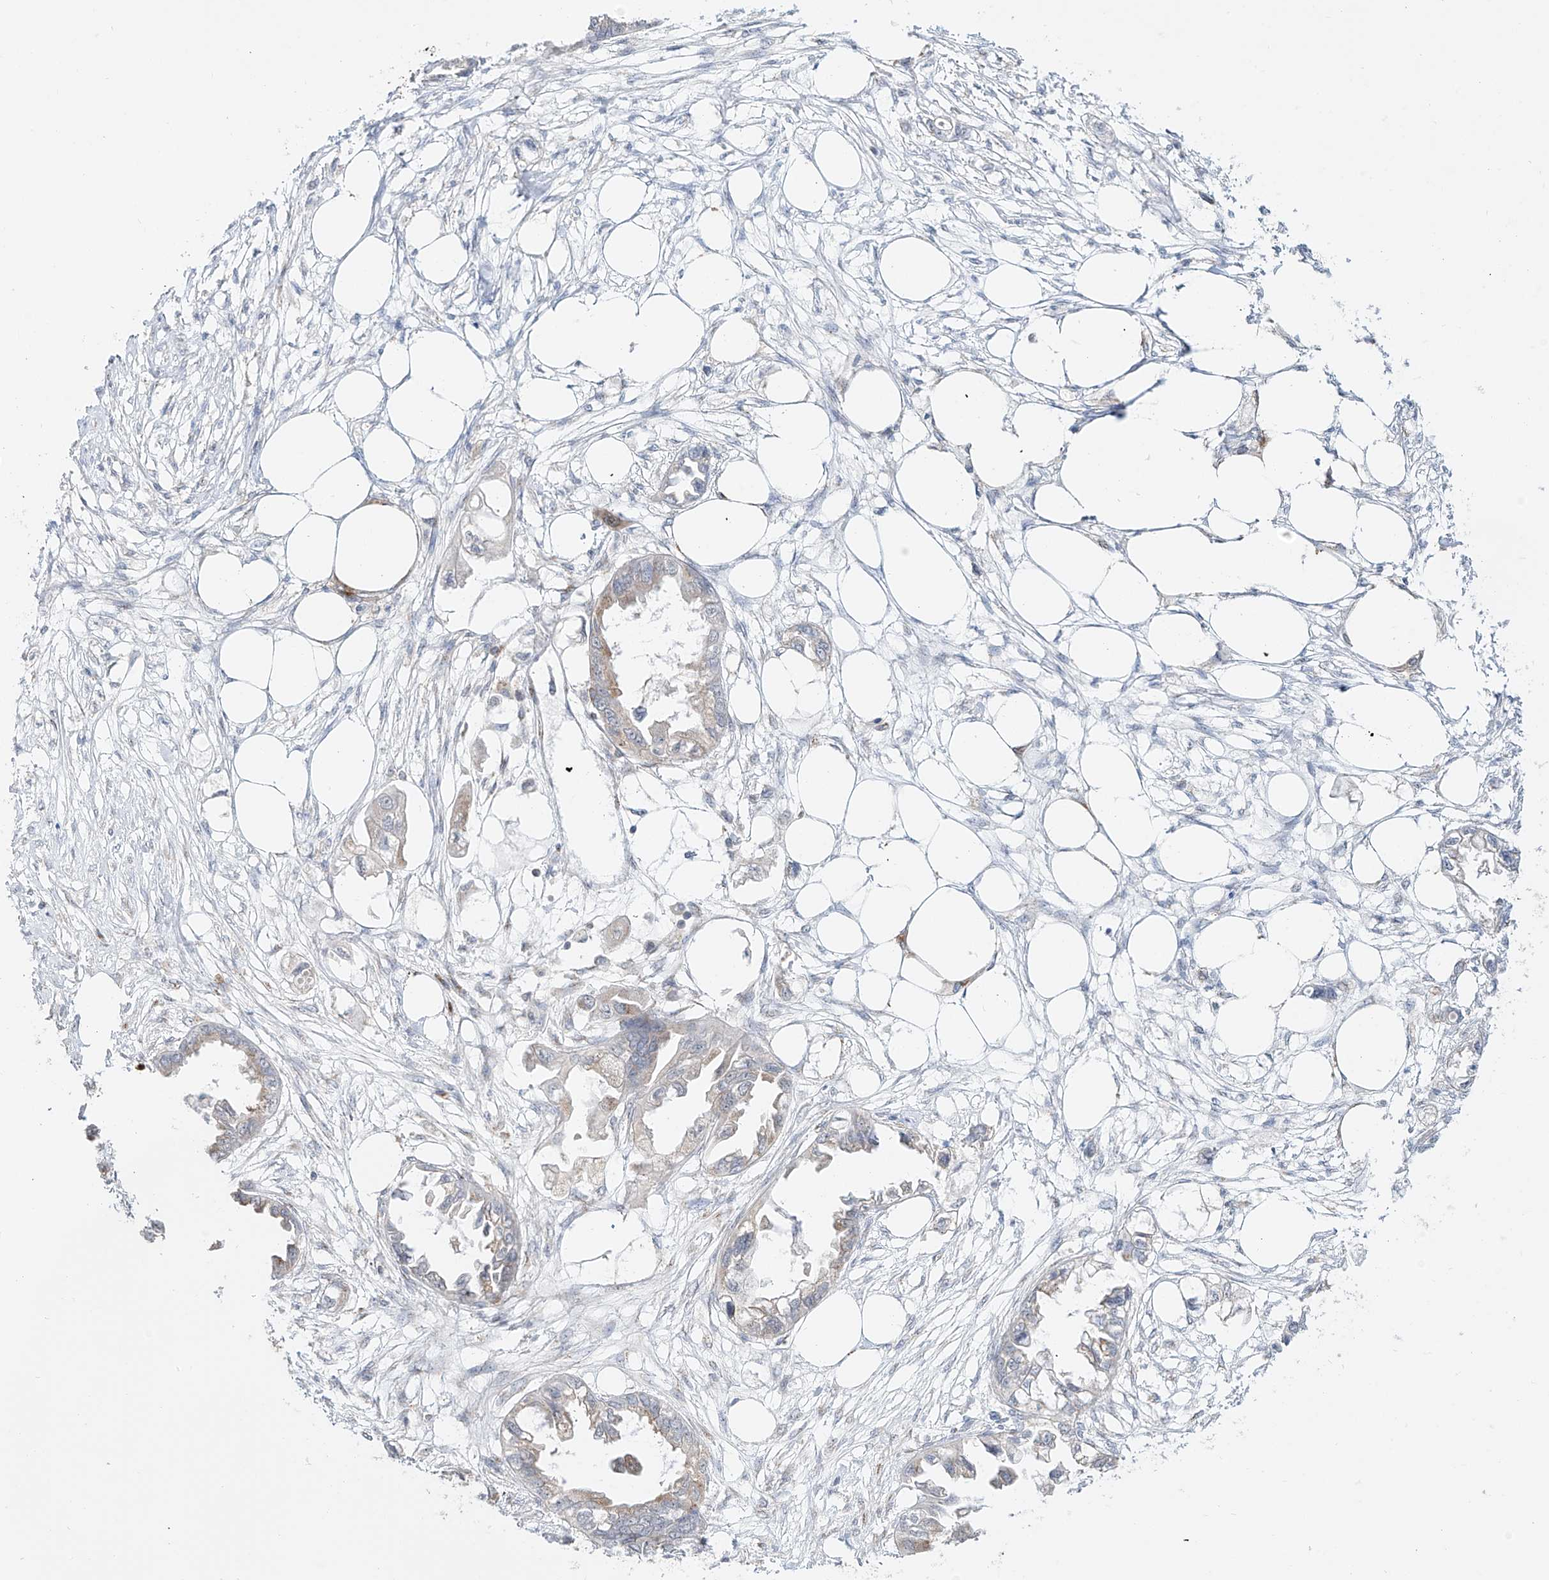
{"staining": {"intensity": "negative", "quantity": "none", "location": "none"}, "tissue": "endometrial cancer", "cell_type": "Tumor cells", "image_type": "cancer", "snomed": [{"axis": "morphology", "description": "Adenocarcinoma, NOS"}, {"axis": "morphology", "description": "Adenocarcinoma, metastatic, NOS"}, {"axis": "topography", "description": "Adipose tissue"}, {"axis": "topography", "description": "Endometrium"}], "caption": "High magnification brightfield microscopy of endometrial cancer stained with DAB (brown) and counterstained with hematoxylin (blue): tumor cells show no significant staining.", "gene": "BSDC1", "patient": {"sex": "female", "age": 67}}